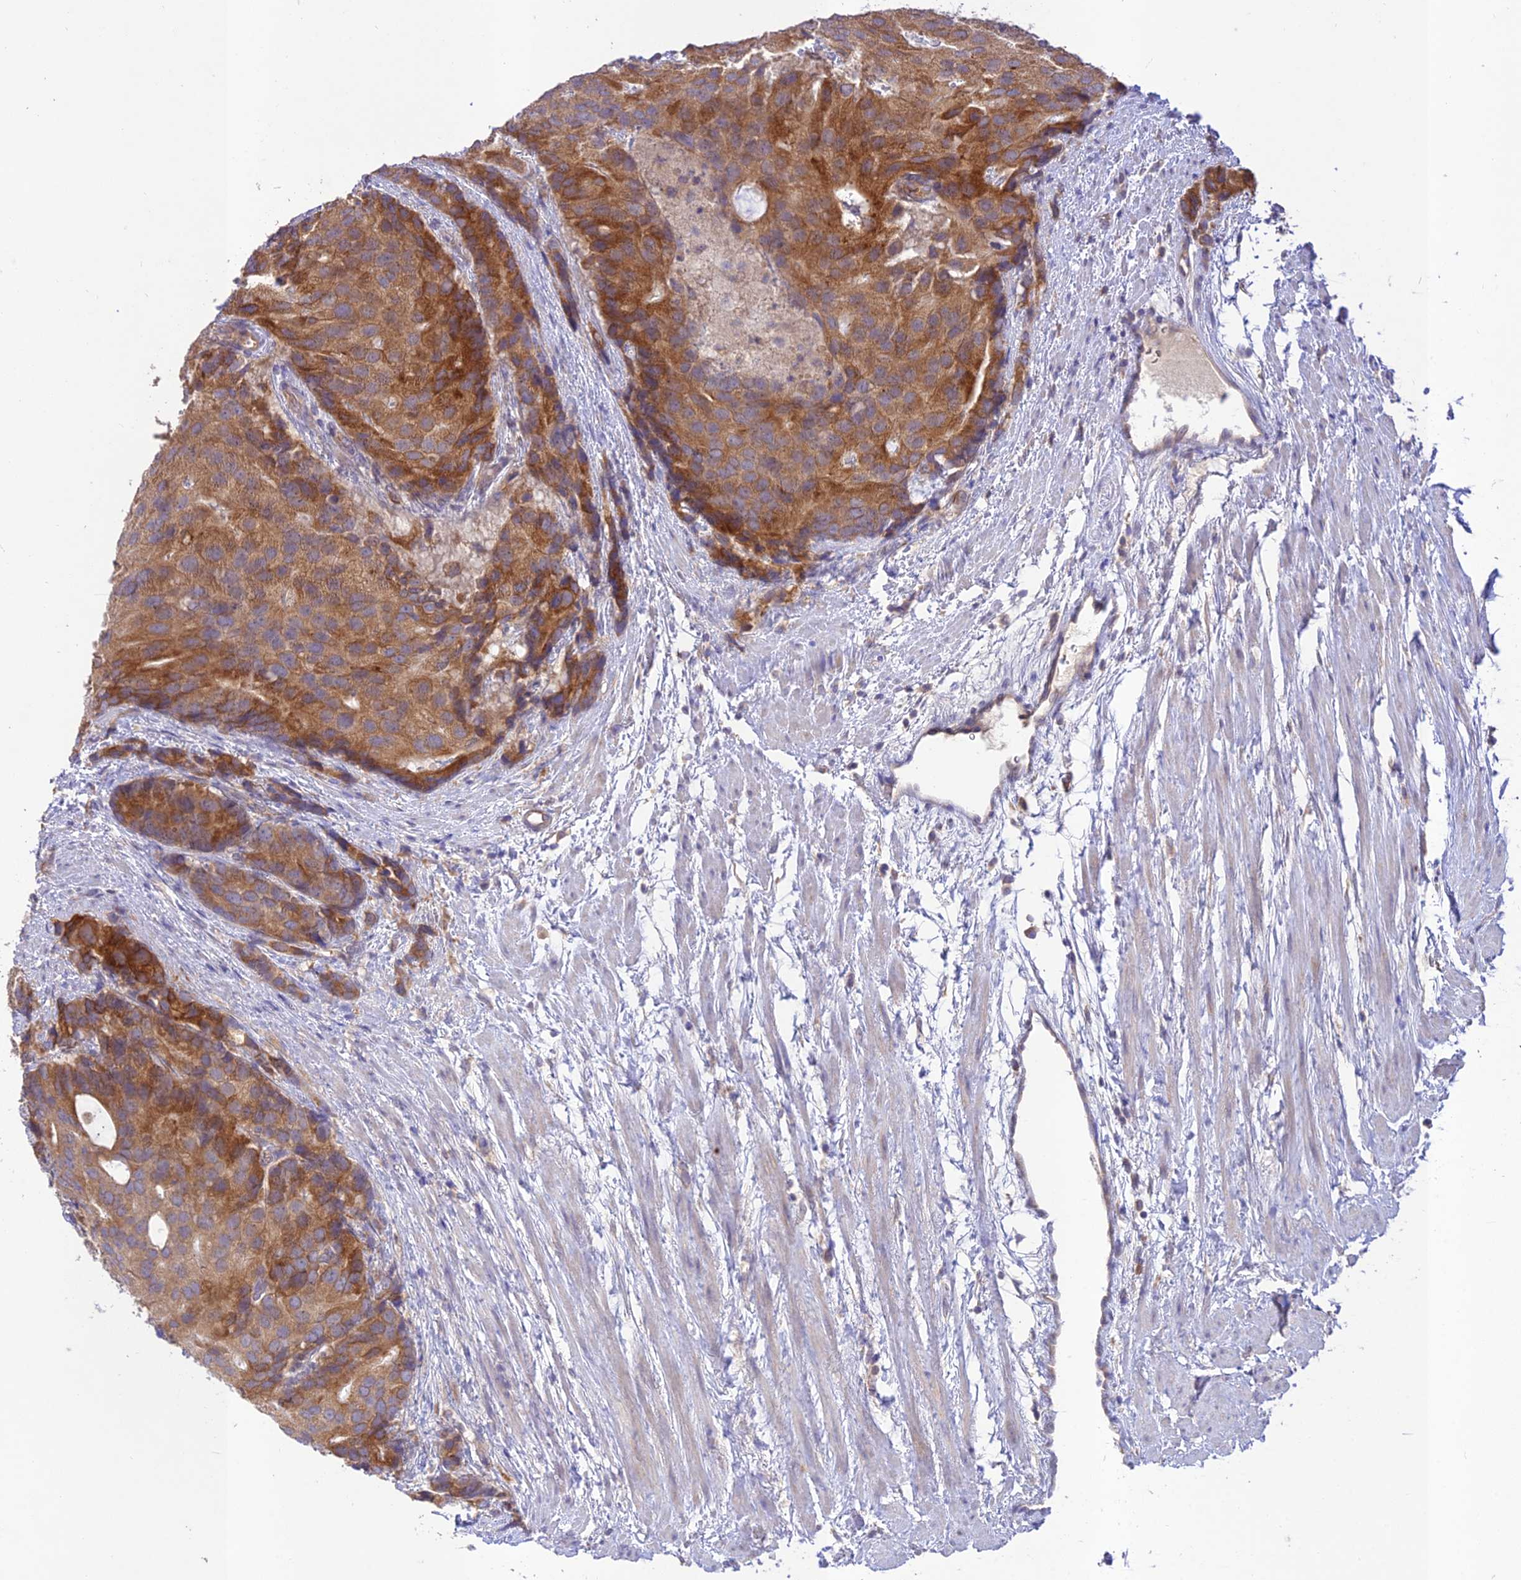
{"staining": {"intensity": "moderate", "quantity": ">75%", "location": "cytoplasmic/membranous"}, "tissue": "prostate cancer", "cell_type": "Tumor cells", "image_type": "cancer", "snomed": [{"axis": "morphology", "description": "Adenocarcinoma, High grade"}, {"axis": "topography", "description": "Prostate"}], "caption": "Immunohistochemistry of human high-grade adenocarcinoma (prostate) displays medium levels of moderate cytoplasmic/membranous expression in about >75% of tumor cells.", "gene": "TMEM259", "patient": {"sex": "male", "age": 62}}